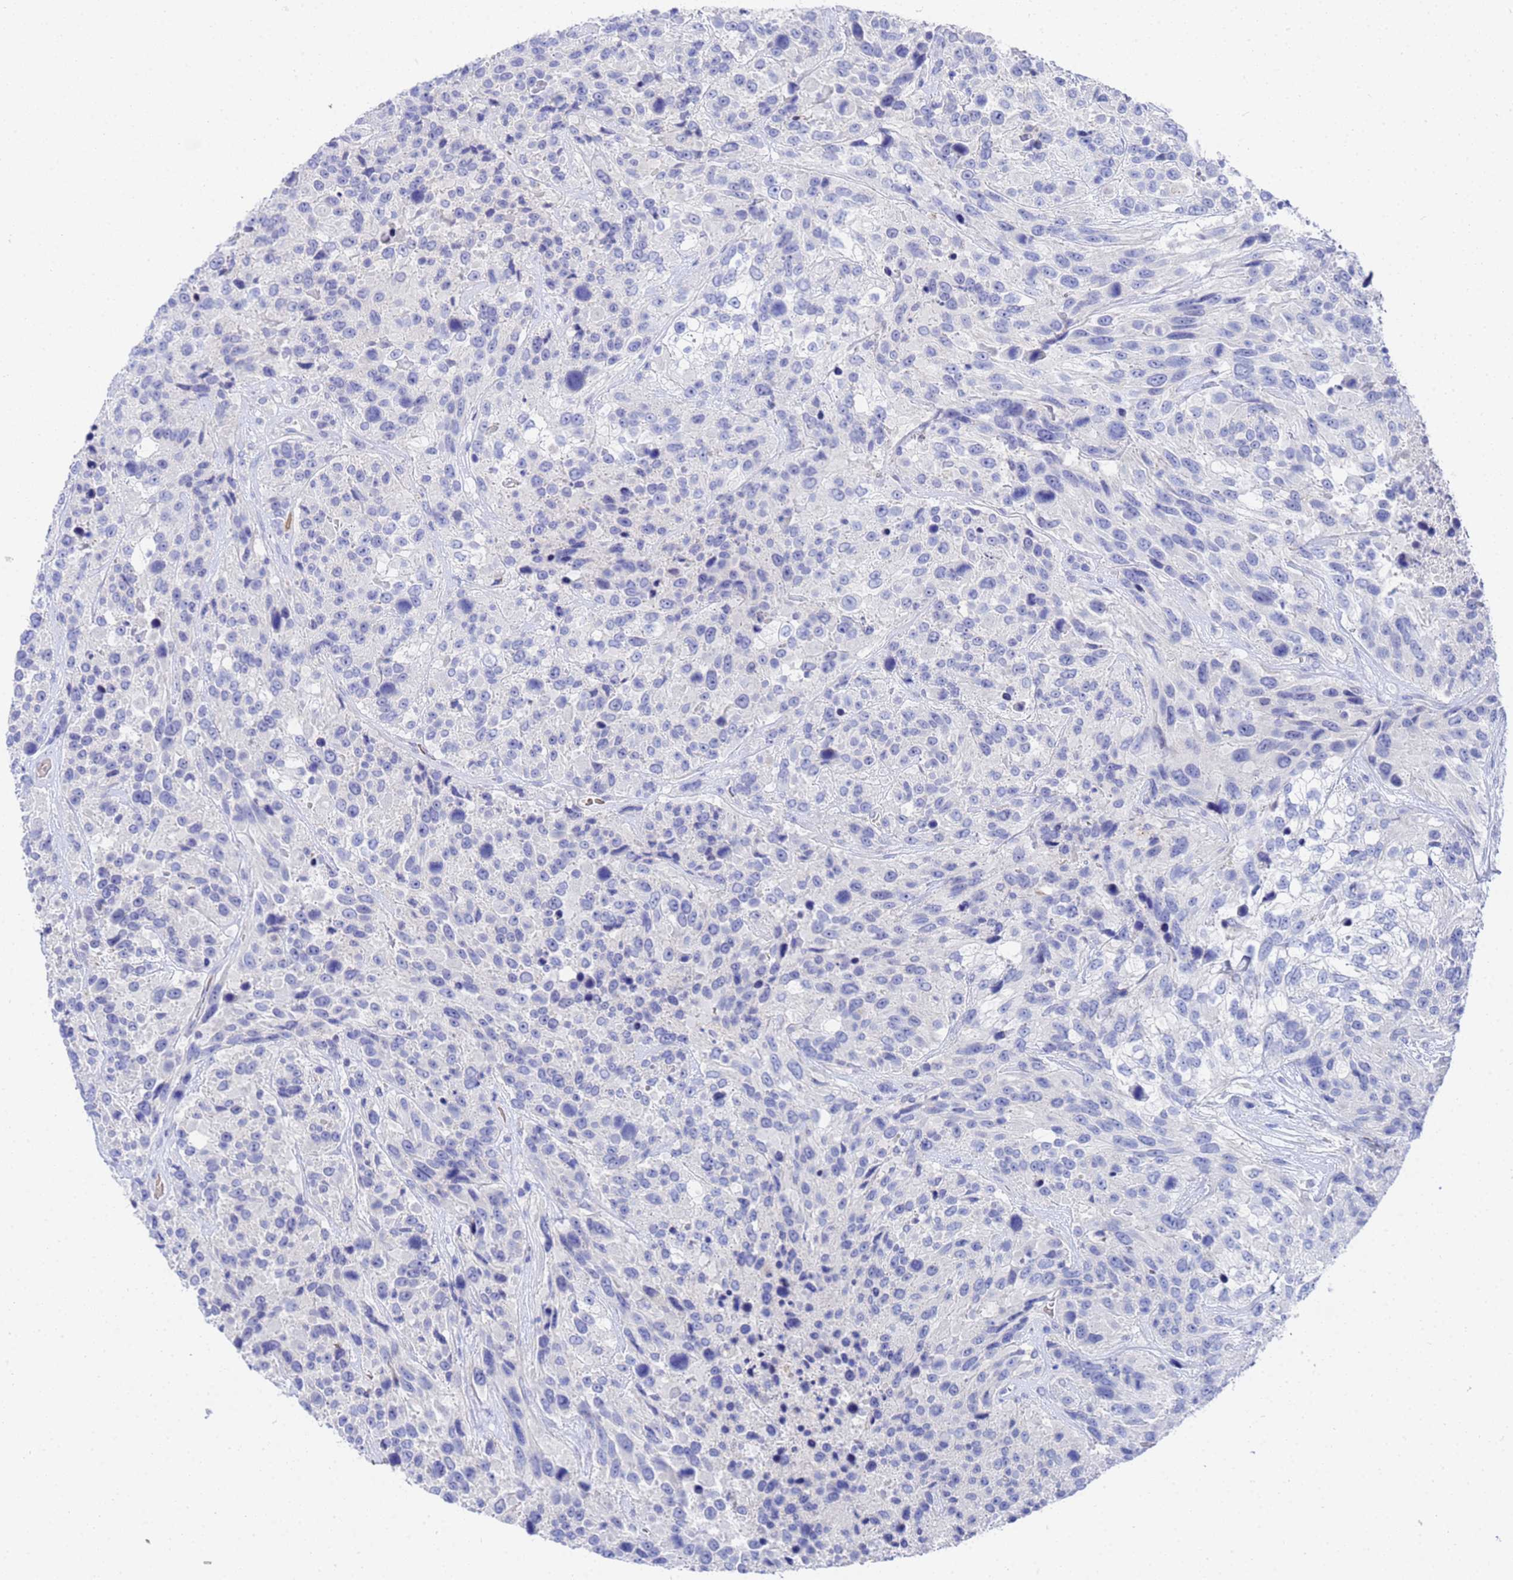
{"staining": {"intensity": "negative", "quantity": "none", "location": "none"}, "tissue": "urothelial cancer", "cell_type": "Tumor cells", "image_type": "cancer", "snomed": [{"axis": "morphology", "description": "Urothelial carcinoma, High grade"}, {"axis": "topography", "description": "Urinary bladder"}], "caption": "An immunohistochemistry histopathology image of urothelial cancer is shown. There is no staining in tumor cells of urothelial cancer.", "gene": "ZNF26", "patient": {"sex": "female", "age": 70}}